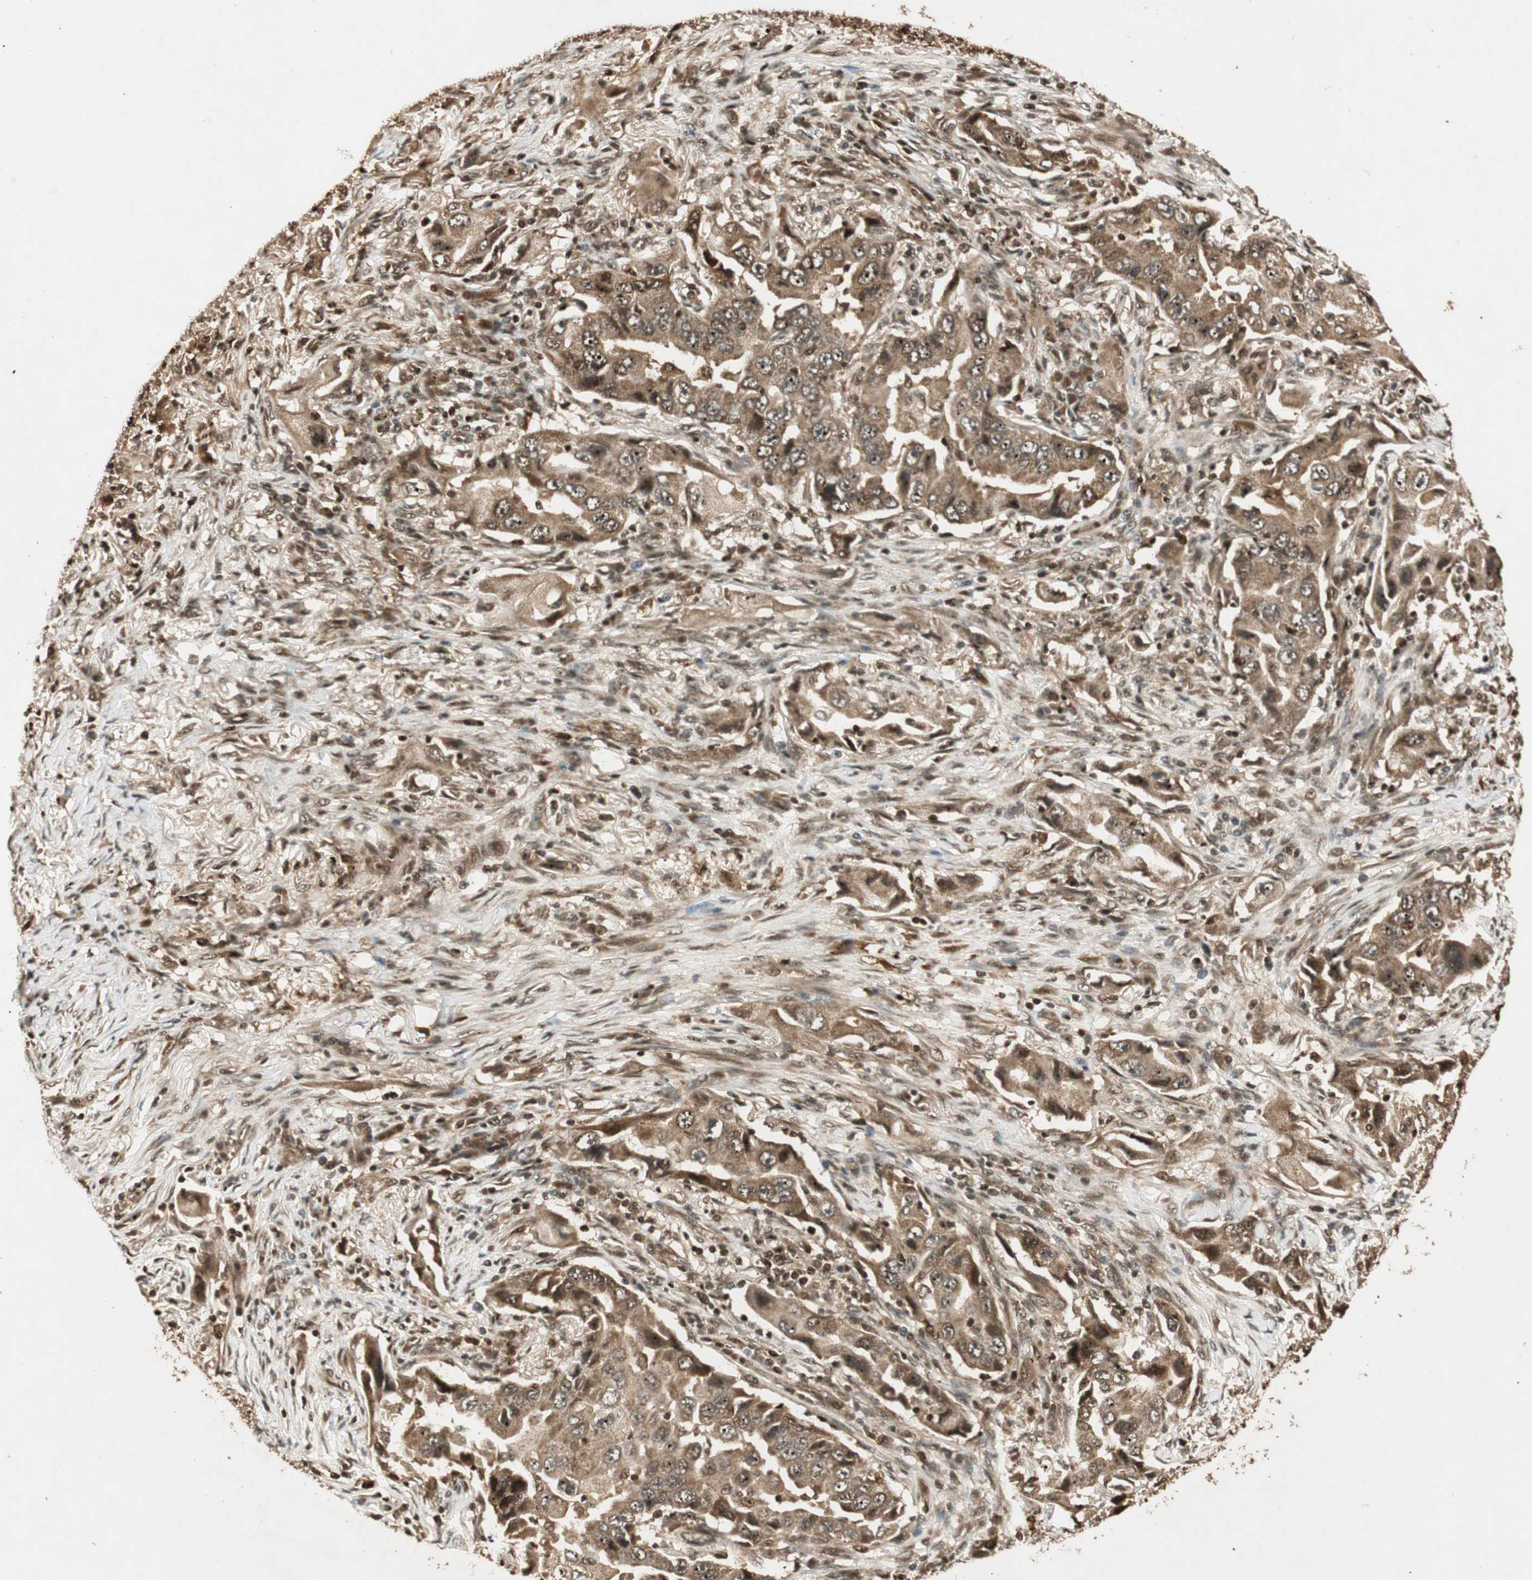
{"staining": {"intensity": "strong", "quantity": ">75%", "location": "cytoplasmic/membranous,nuclear"}, "tissue": "lung cancer", "cell_type": "Tumor cells", "image_type": "cancer", "snomed": [{"axis": "morphology", "description": "Adenocarcinoma, NOS"}, {"axis": "topography", "description": "Lung"}], "caption": "Protein expression analysis of human lung cancer (adenocarcinoma) reveals strong cytoplasmic/membranous and nuclear positivity in approximately >75% of tumor cells.", "gene": "RPA3", "patient": {"sex": "female", "age": 65}}